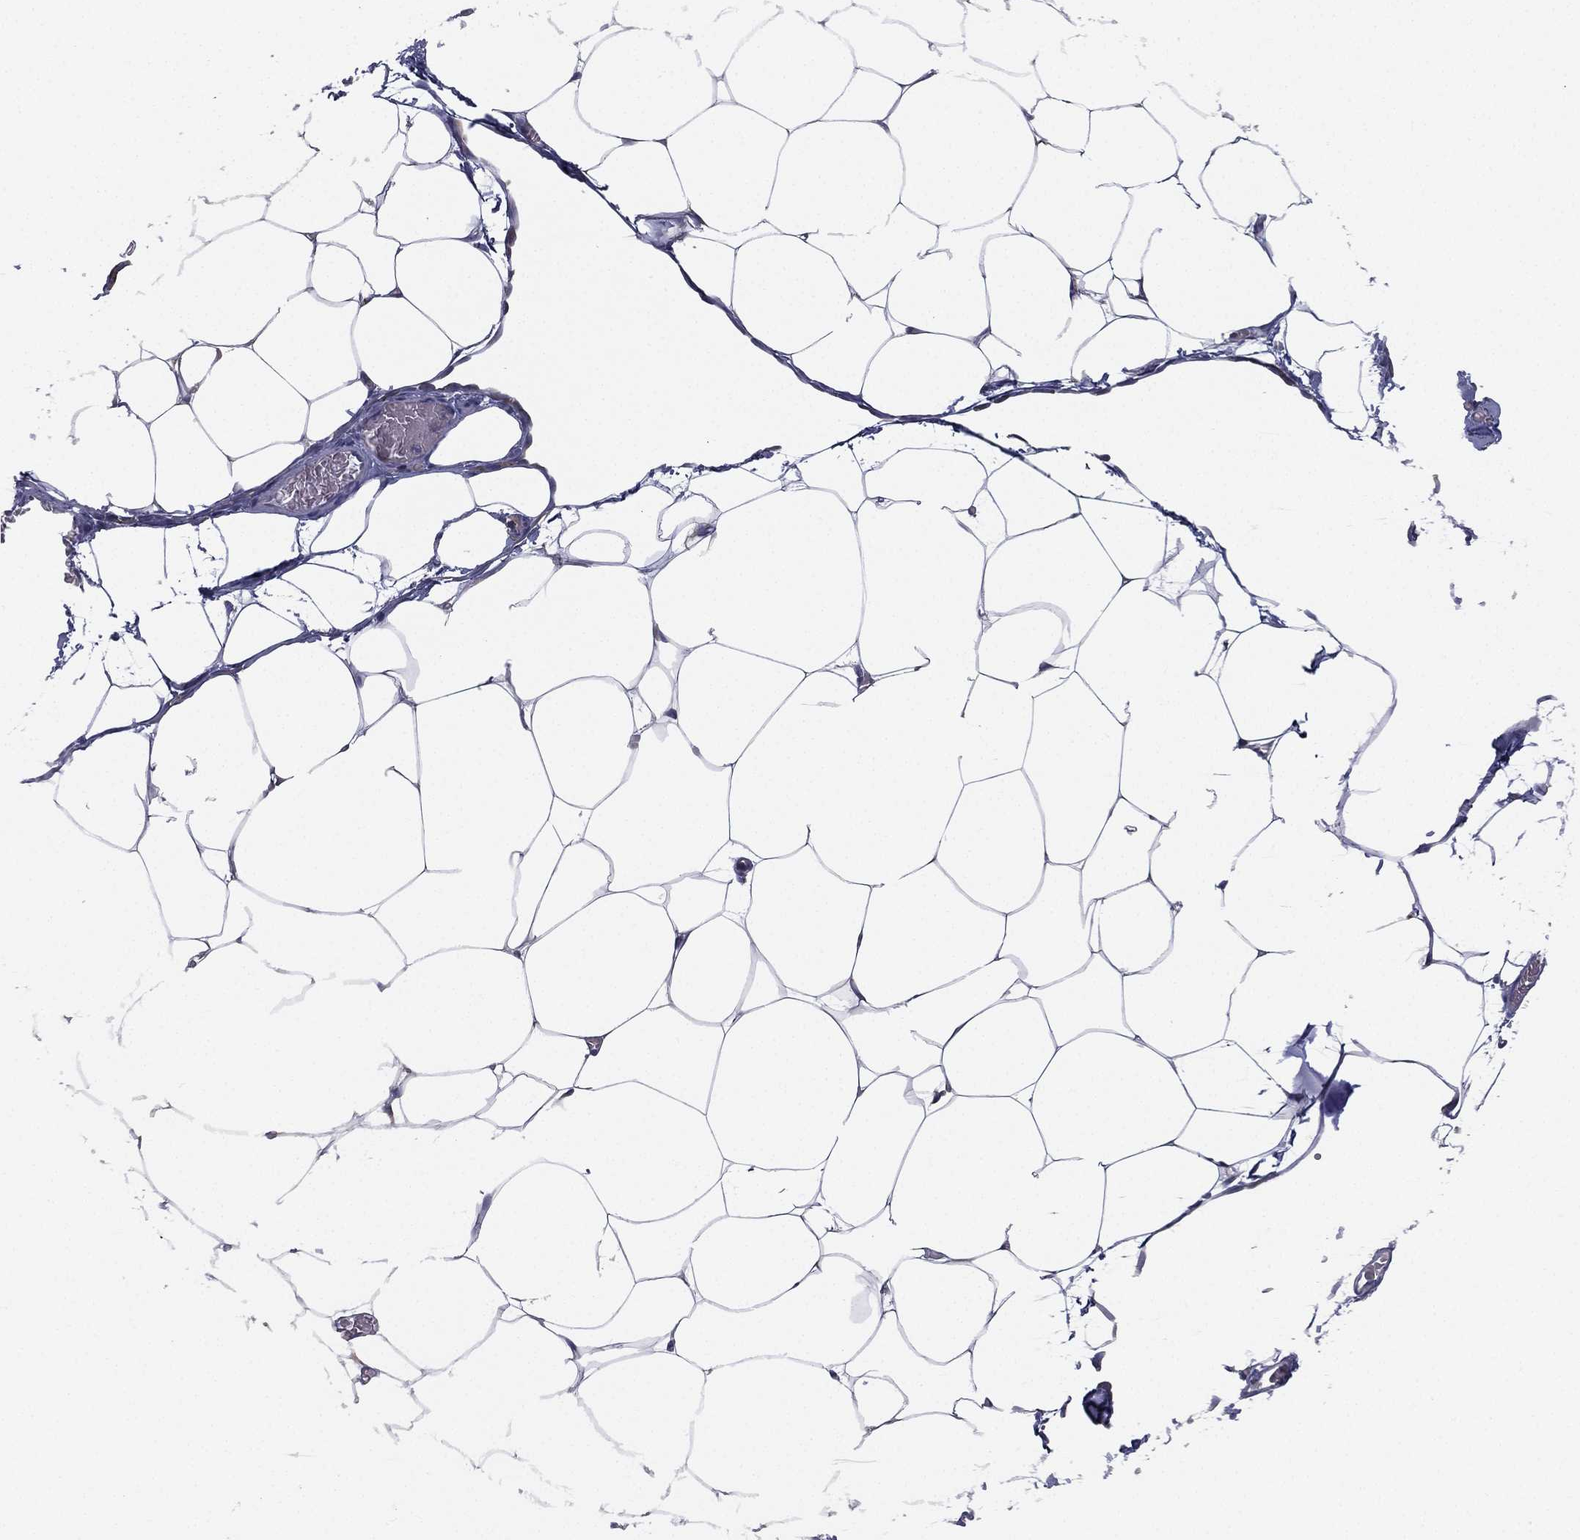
{"staining": {"intensity": "negative", "quantity": "none", "location": "none"}, "tissue": "adipose tissue", "cell_type": "Adipocytes", "image_type": "normal", "snomed": [{"axis": "morphology", "description": "Normal tissue, NOS"}, {"axis": "topography", "description": "Adipose tissue"}], "caption": "An immunohistochemistry (IHC) micrograph of unremarkable adipose tissue is shown. There is no staining in adipocytes of adipose tissue. (Stains: DAB (3,3'-diaminobenzidine) immunohistochemistry with hematoxylin counter stain, Microscopy: brightfield microscopy at high magnification).", "gene": "FARSA", "patient": {"sex": "male", "age": 57}}